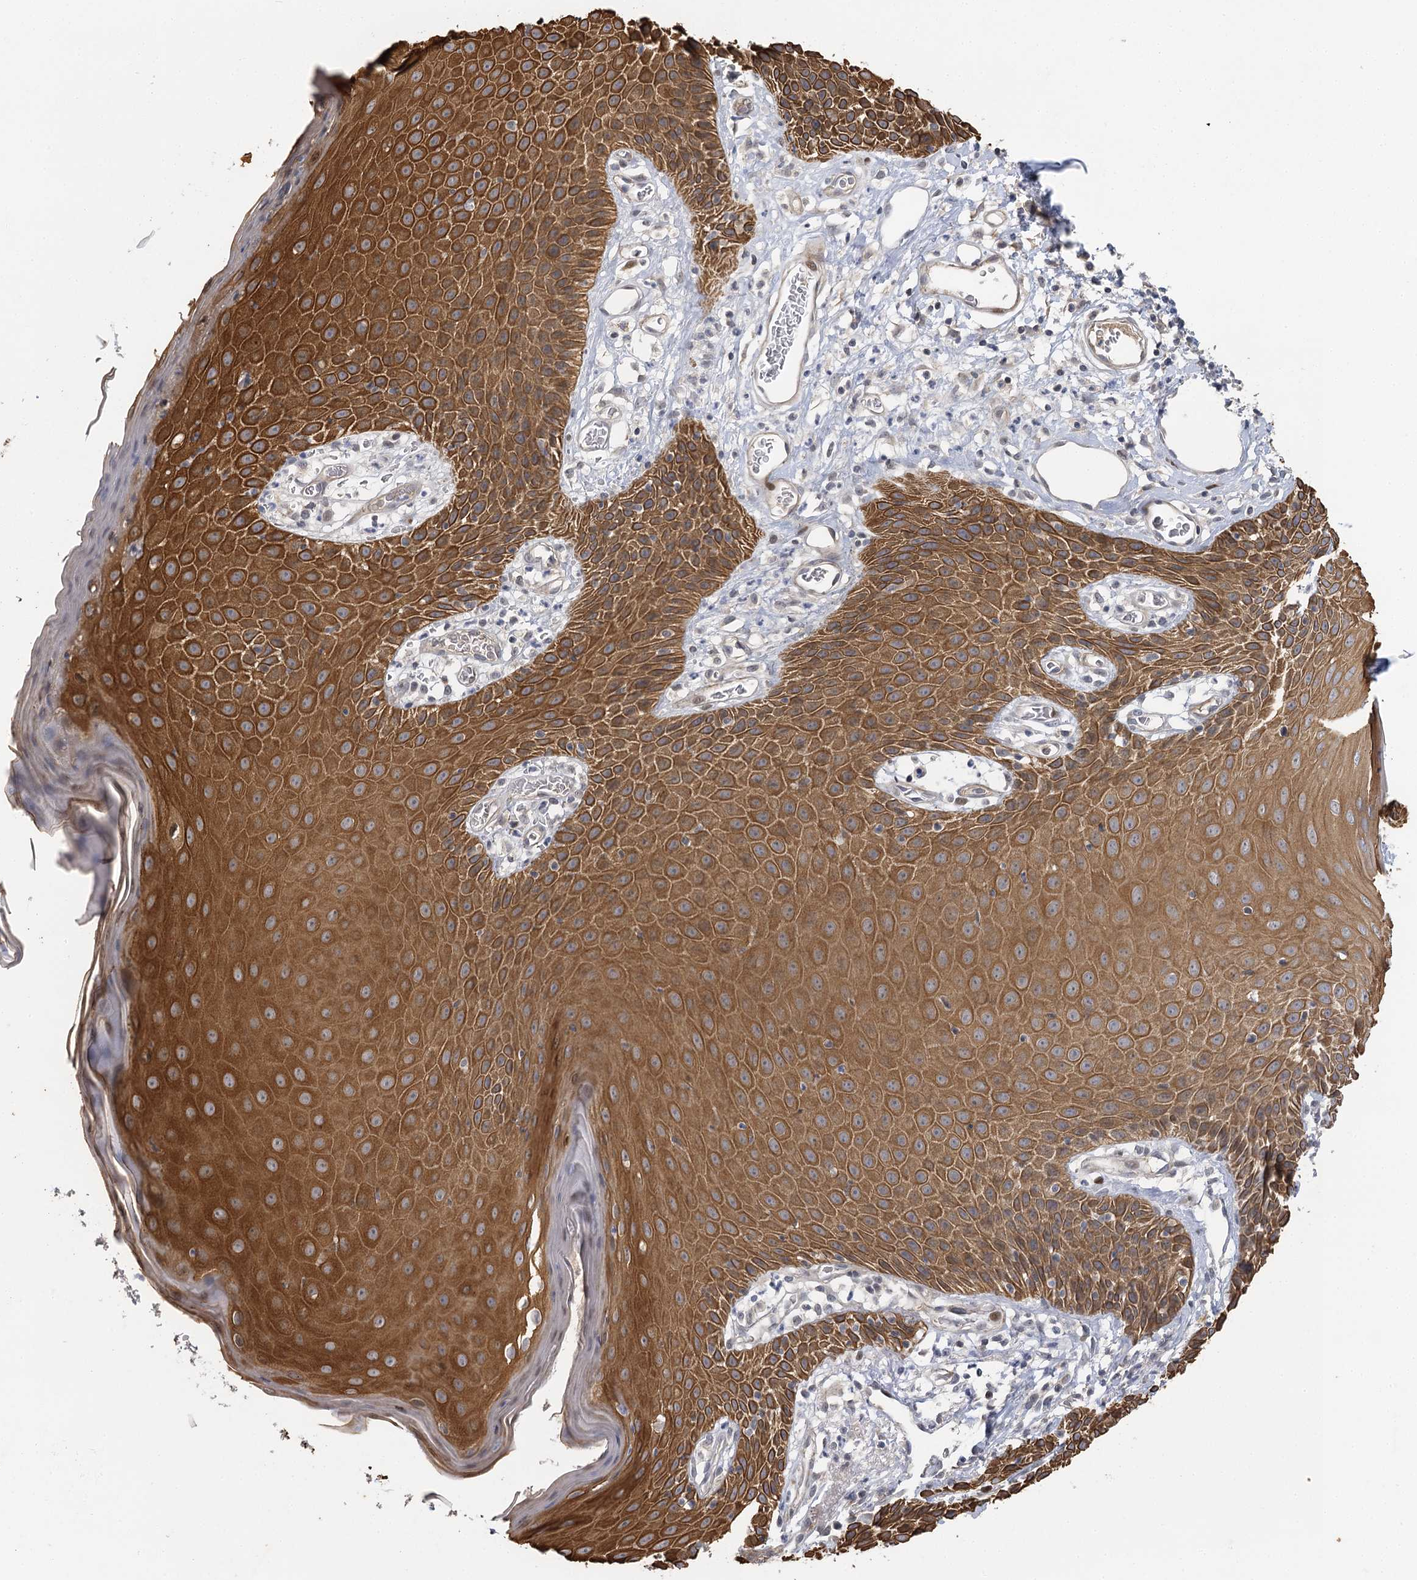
{"staining": {"intensity": "strong", "quantity": ">75%", "location": "cytoplasmic/membranous"}, "tissue": "skin", "cell_type": "Epidermal cells", "image_type": "normal", "snomed": [{"axis": "morphology", "description": "Normal tissue, NOS"}, {"axis": "topography", "description": "Vulva"}], "caption": "The image shows staining of benign skin, revealing strong cytoplasmic/membranous protein positivity (brown color) within epidermal cells. (DAB = brown stain, brightfield microscopy at high magnification).", "gene": "IL11RA", "patient": {"sex": "female", "age": 68}}